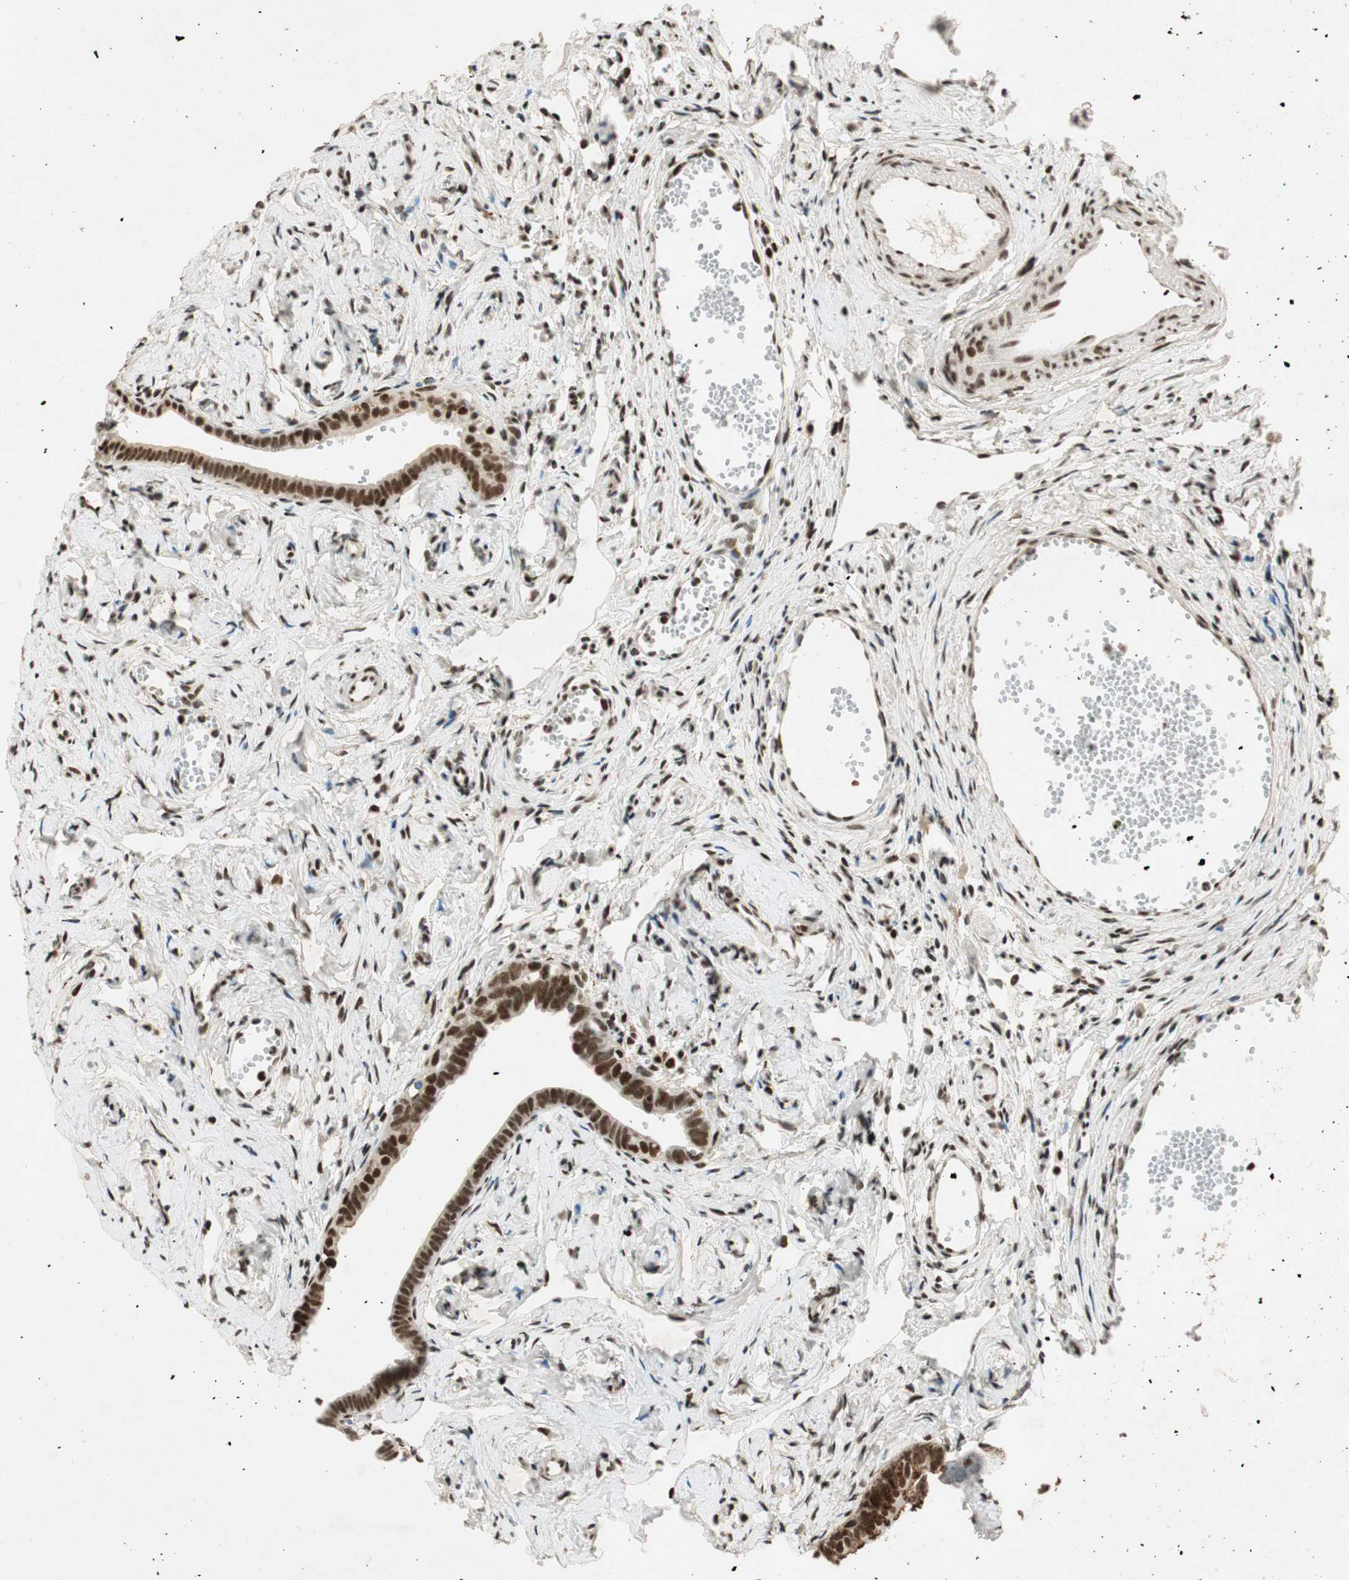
{"staining": {"intensity": "strong", "quantity": ">75%", "location": "nuclear"}, "tissue": "fallopian tube", "cell_type": "Glandular cells", "image_type": "normal", "snomed": [{"axis": "morphology", "description": "Normal tissue, NOS"}, {"axis": "topography", "description": "Fallopian tube"}], "caption": "Immunohistochemical staining of normal human fallopian tube displays >75% levels of strong nuclear protein positivity in approximately >75% of glandular cells. The protein is shown in brown color, while the nuclei are stained blue.", "gene": "NCBP3", "patient": {"sex": "female", "age": 71}}